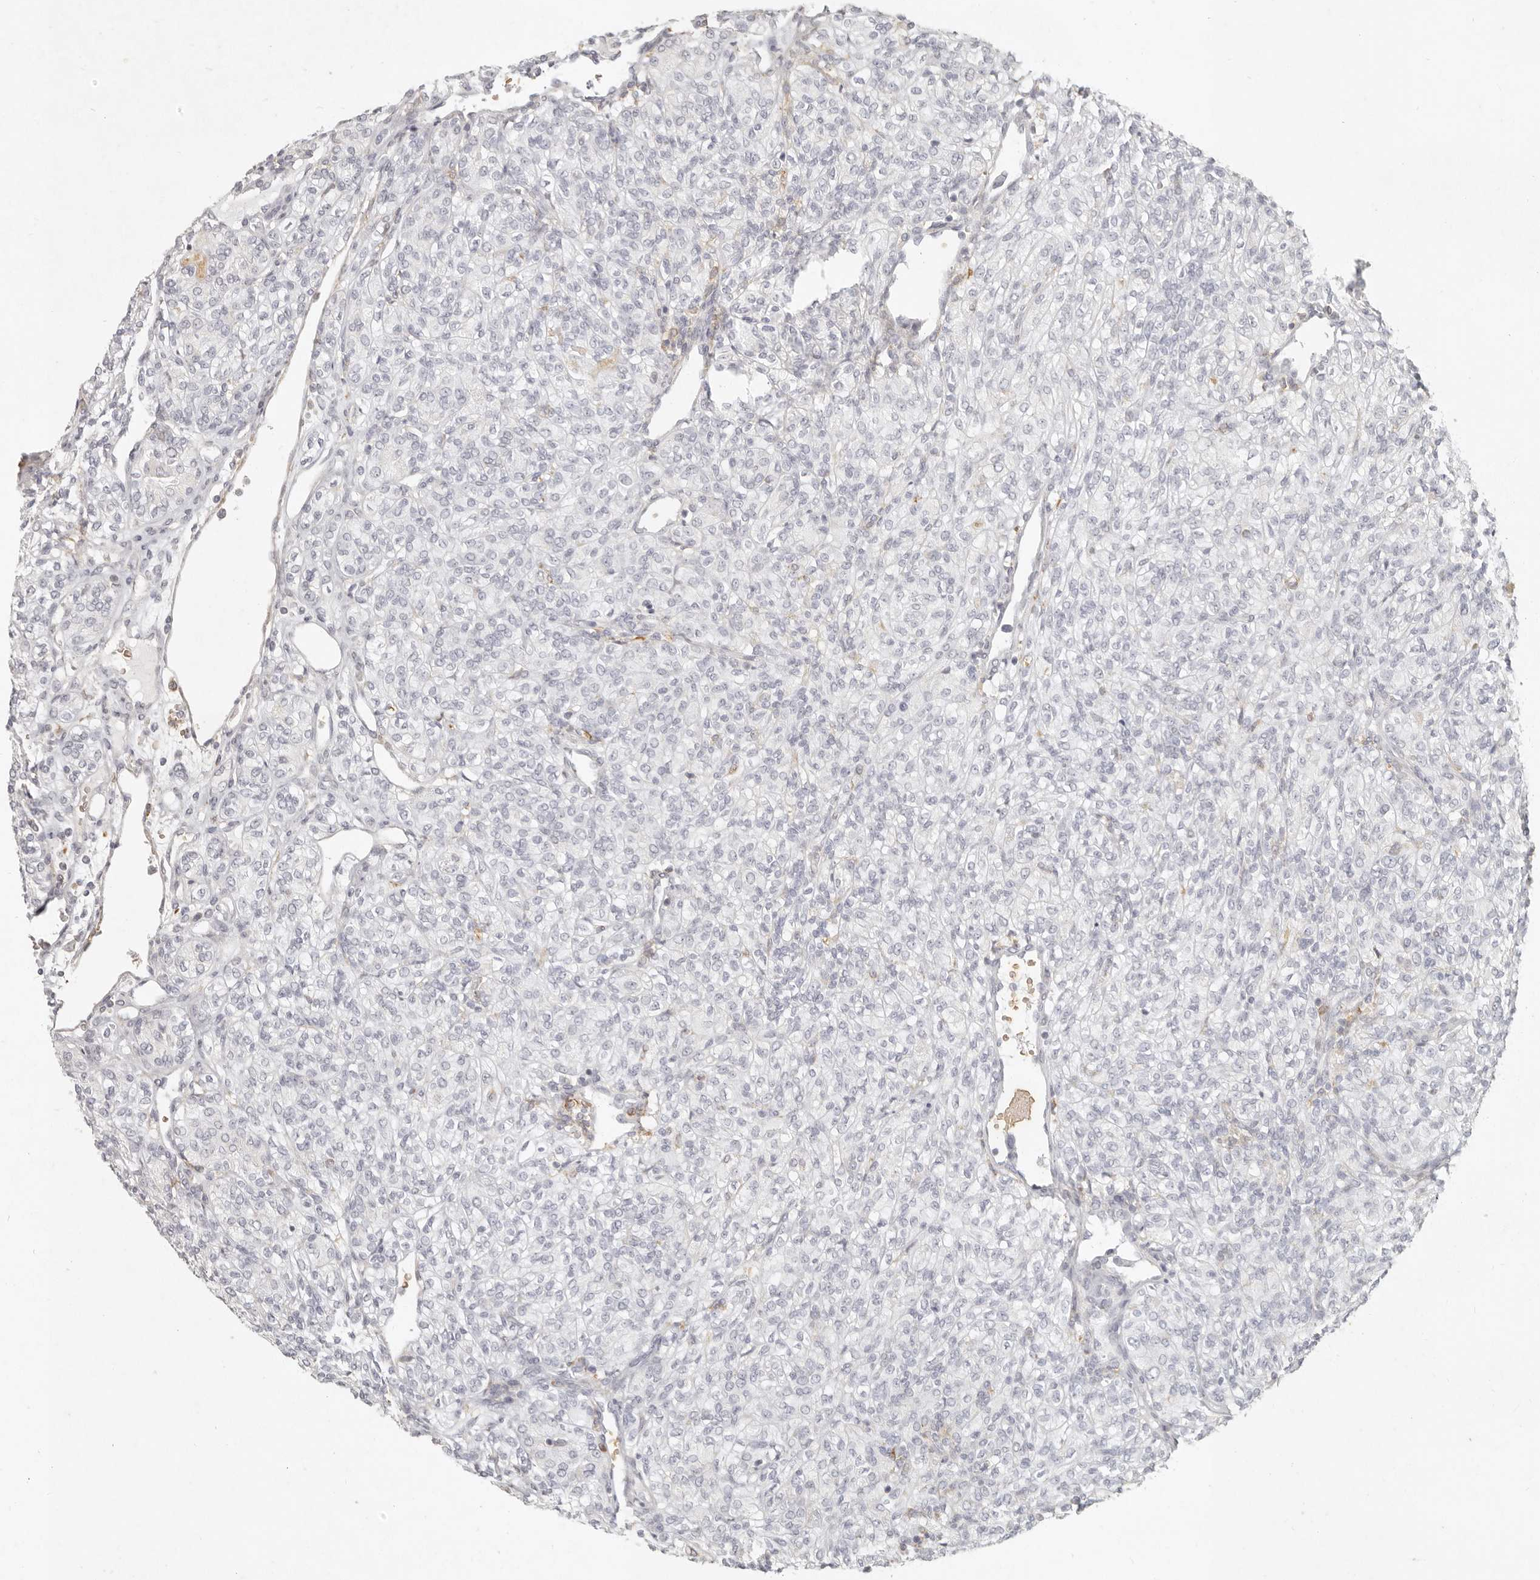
{"staining": {"intensity": "negative", "quantity": "none", "location": "none"}, "tissue": "renal cancer", "cell_type": "Tumor cells", "image_type": "cancer", "snomed": [{"axis": "morphology", "description": "Adenocarcinoma, NOS"}, {"axis": "topography", "description": "Kidney"}], "caption": "There is no significant expression in tumor cells of renal cancer.", "gene": "NIBAN1", "patient": {"sex": "male", "age": 77}}